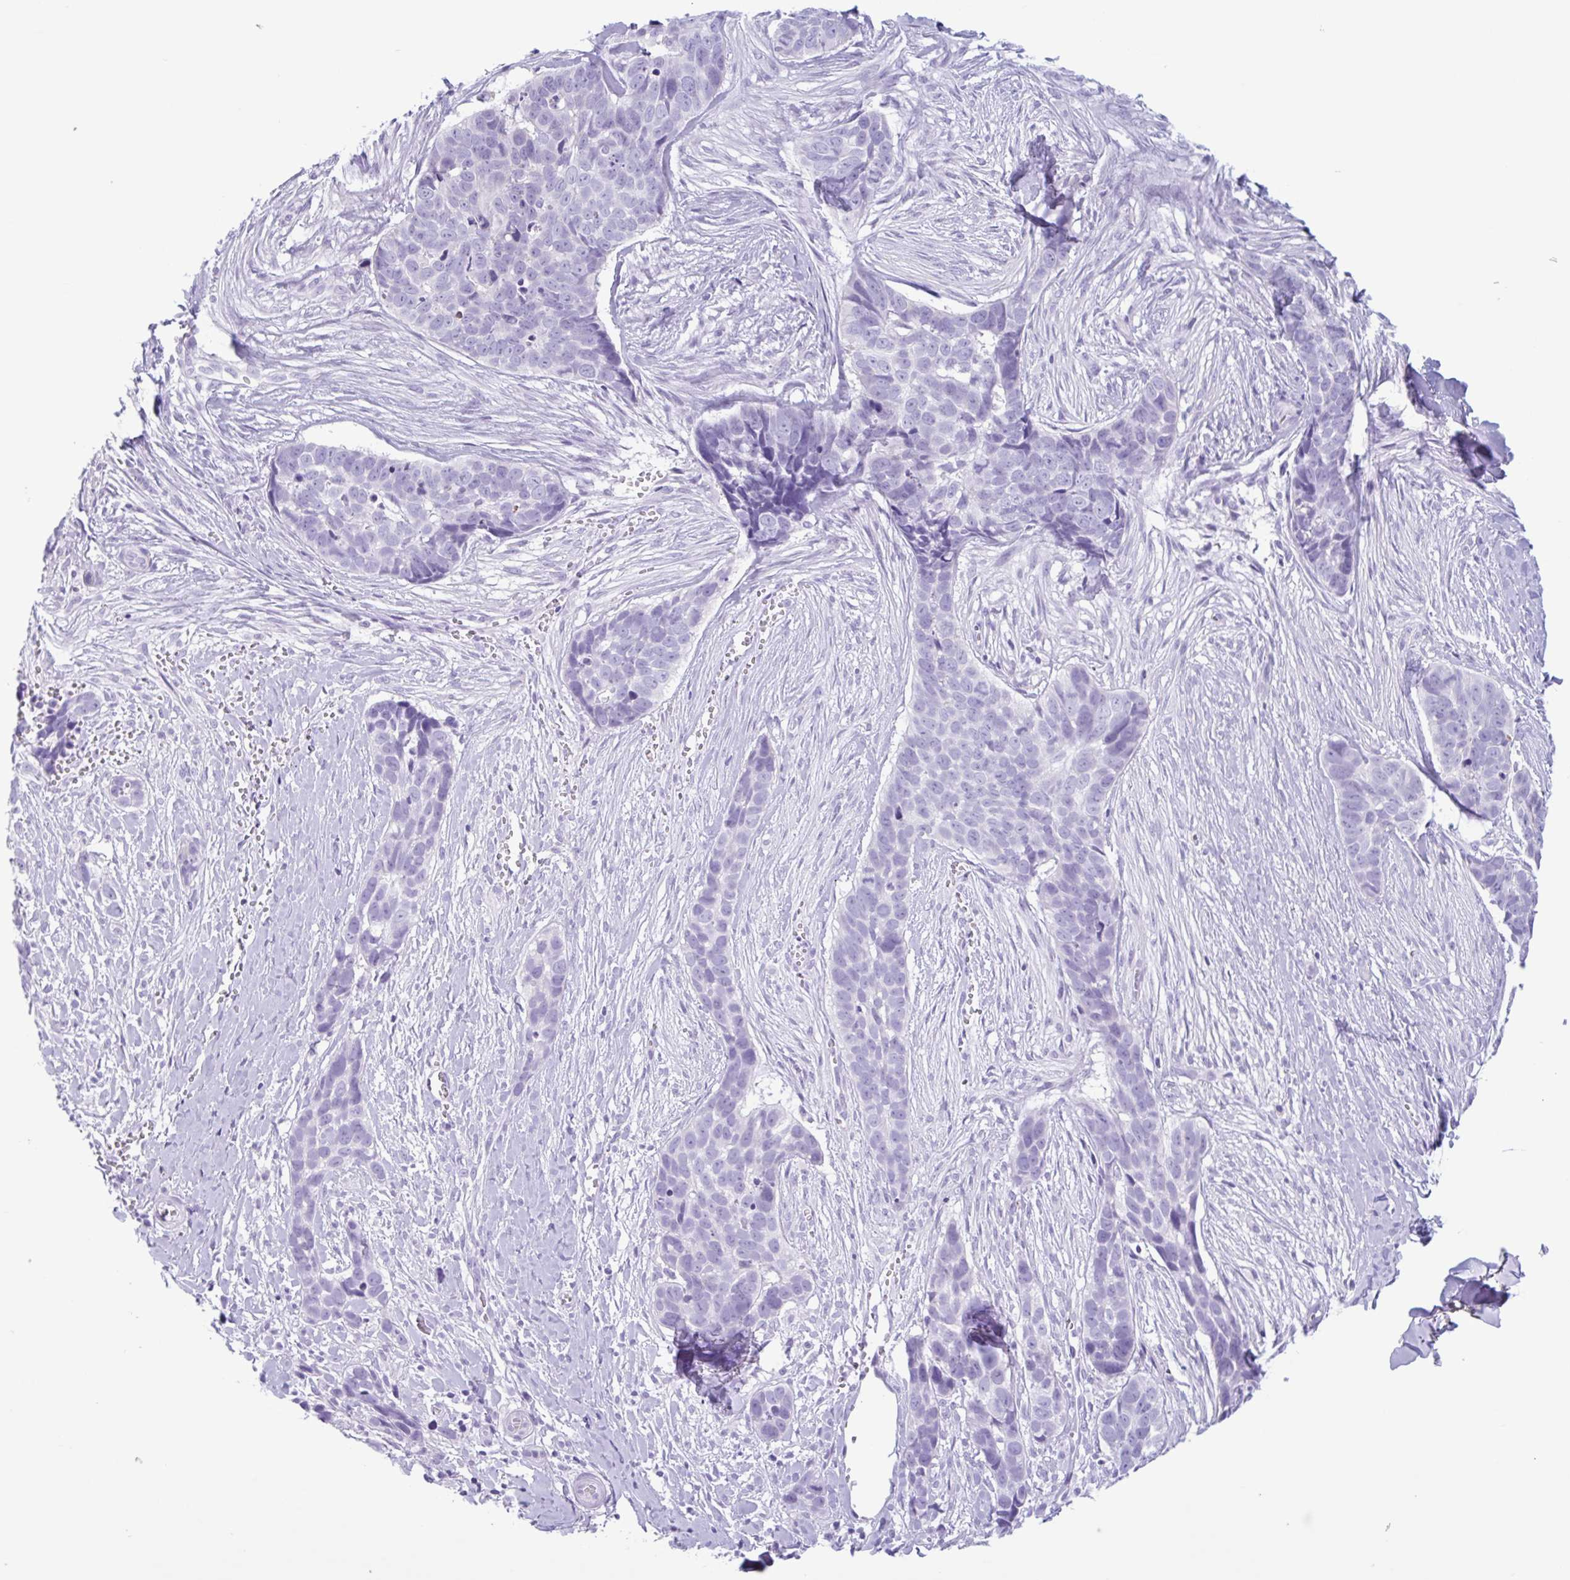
{"staining": {"intensity": "negative", "quantity": "none", "location": "none"}, "tissue": "skin cancer", "cell_type": "Tumor cells", "image_type": "cancer", "snomed": [{"axis": "morphology", "description": "Basal cell carcinoma"}, {"axis": "topography", "description": "Skin"}], "caption": "Tumor cells show no significant protein expression in basal cell carcinoma (skin). (Immunohistochemistry (ihc), brightfield microscopy, high magnification).", "gene": "CTSE", "patient": {"sex": "female", "age": 82}}